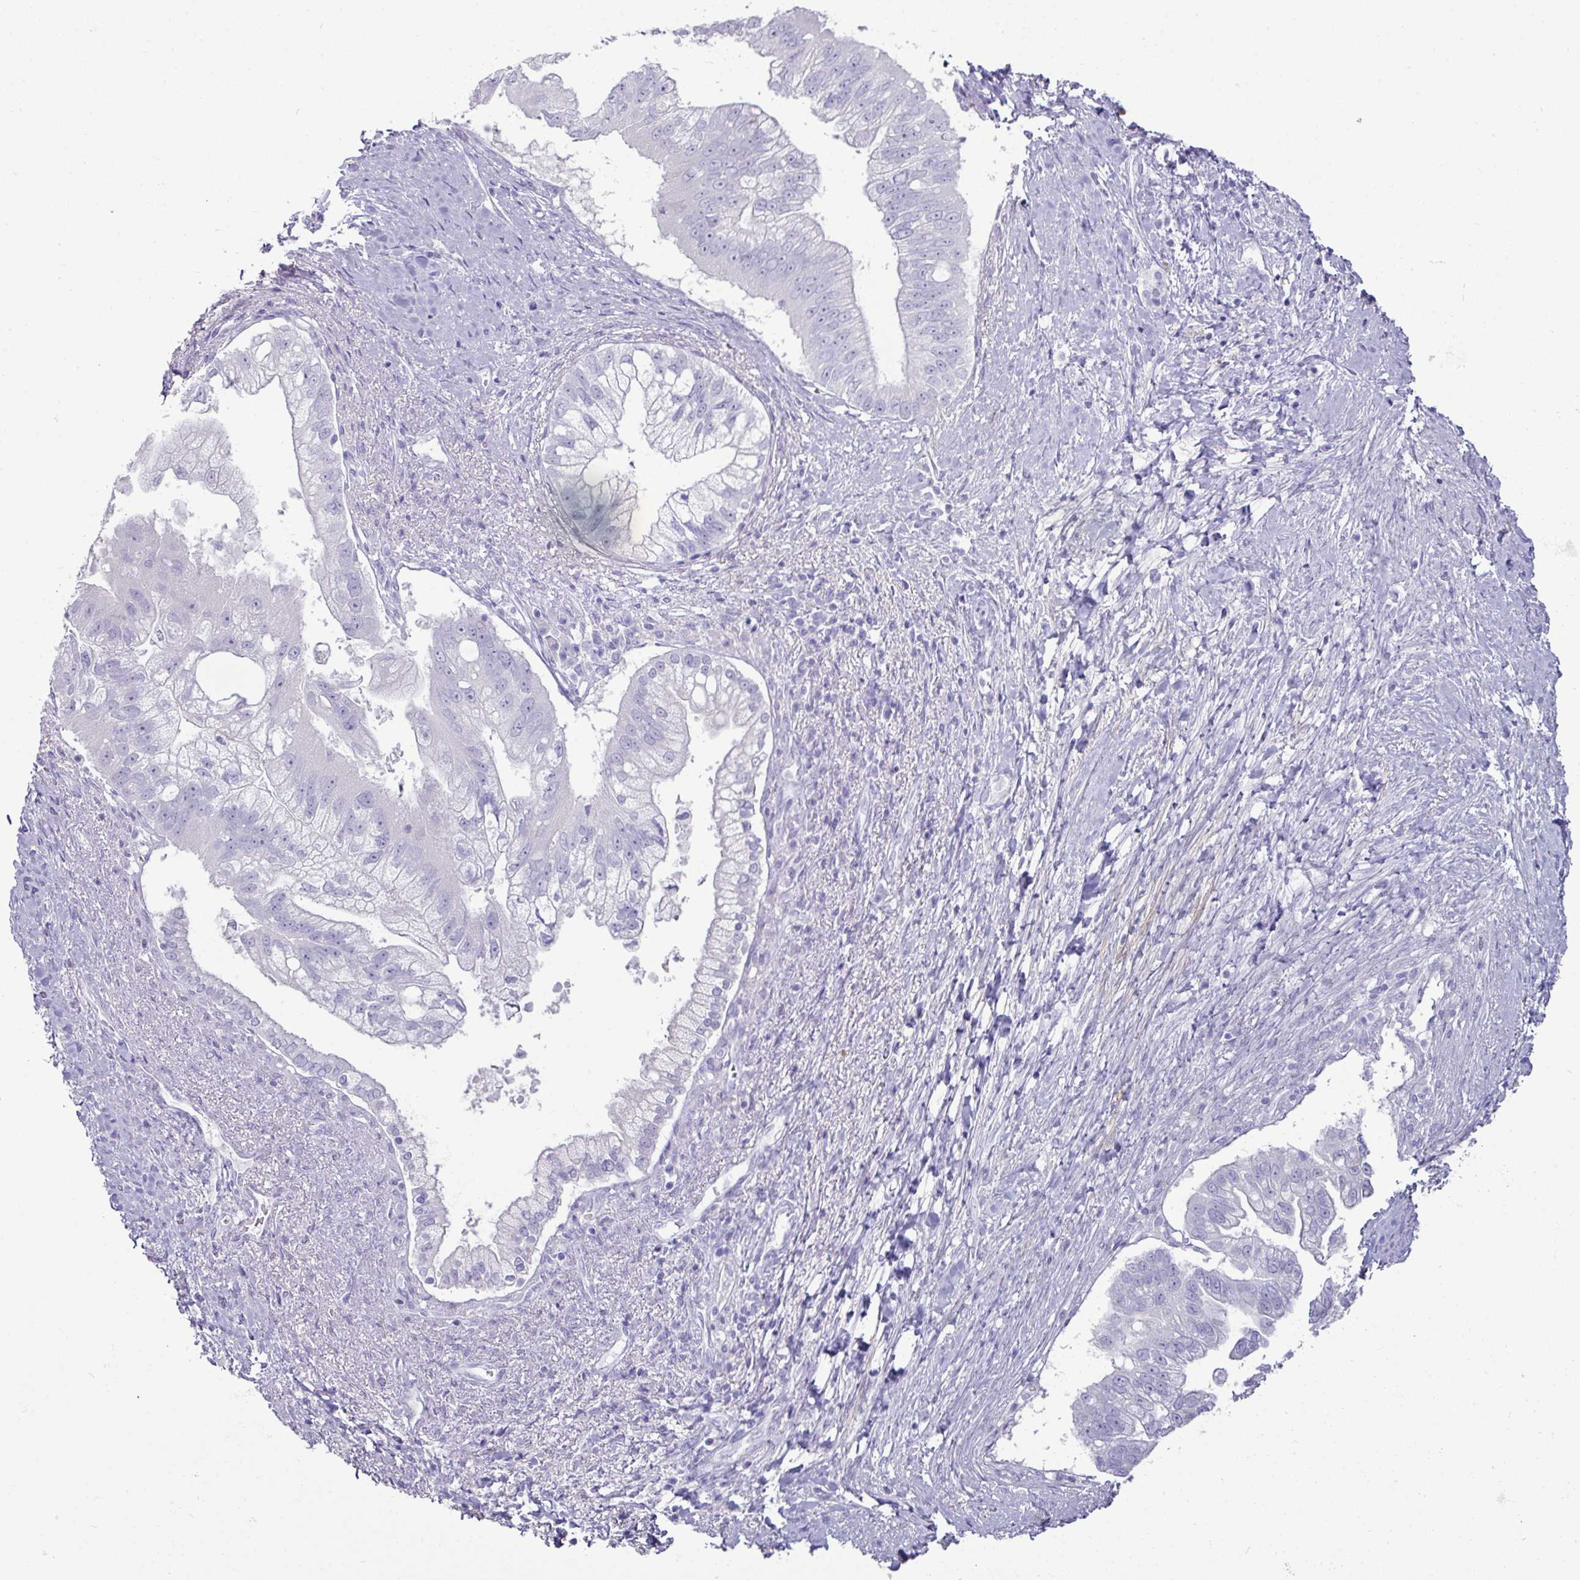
{"staining": {"intensity": "negative", "quantity": "none", "location": "none"}, "tissue": "pancreatic cancer", "cell_type": "Tumor cells", "image_type": "cancer", "snomed": [{"axis": "morphology", "description": "Adenocarcinoma, NOS"}, {"axis": "topography", "description": "Pancreas"}], "caption": "There is no significant positivity in tumor cells of pancreatic cancer (adenocarcinoma).", "gene": "GSTA3", "patient": {"sex": "male", "age": 70}}